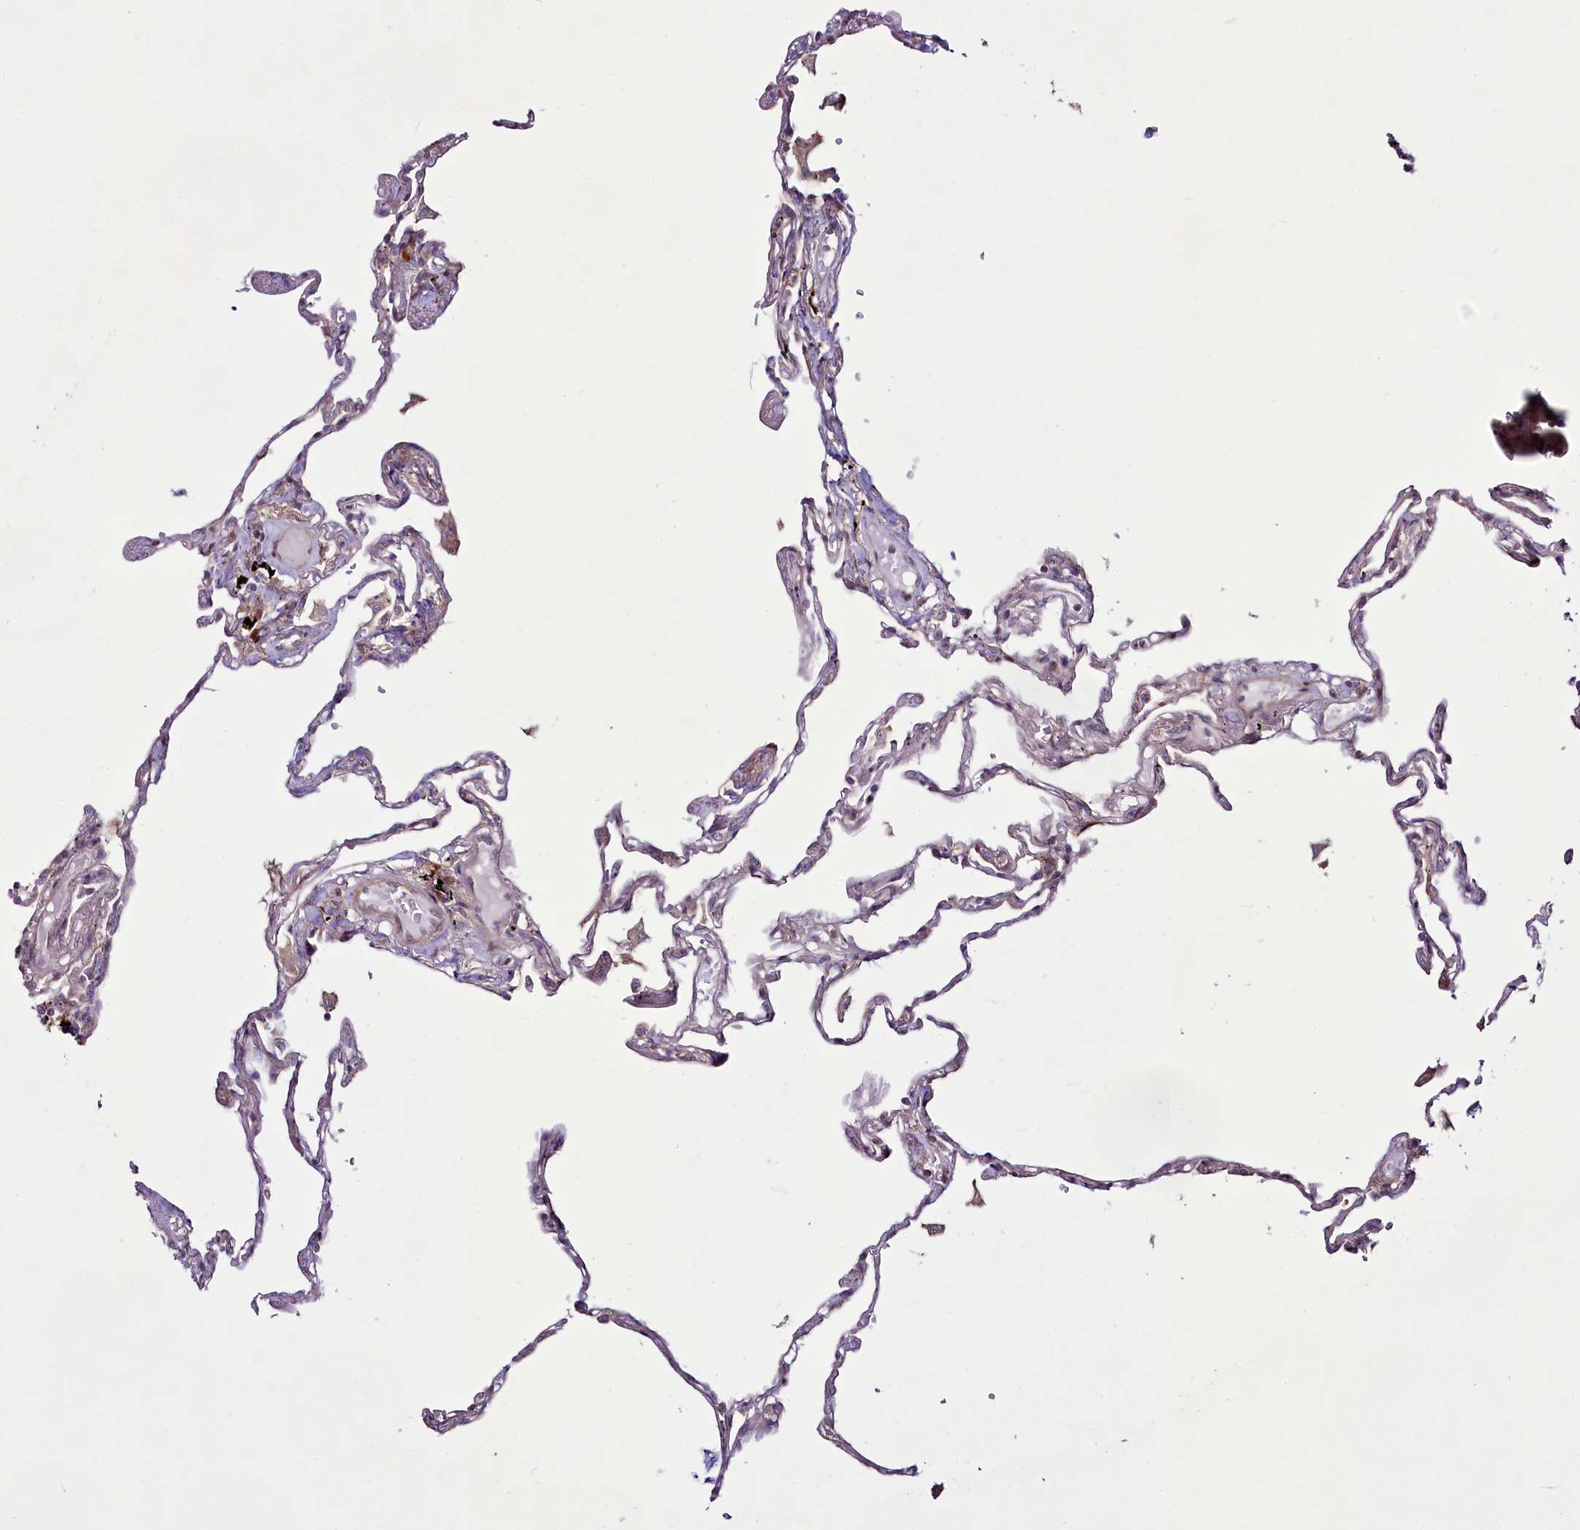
{"staining": {"intensity": "negative", "quantity": "none", "location": "none"}, "tissue": "lung", "cell_type": "Alveolar cells", "image_type": "normal", "snomed": [{"axis": "morphology", "description": "Normal tissue, NOS"}, {"axis": "topography", "description": "Lung"}], "caption": "This is a histopathology image of immunohistochemistry staining of unremarkable lung, which shows no expression in alveolar cells.", "gene": "RSBN1", "patient": {"sex": "female", "age": 67}}